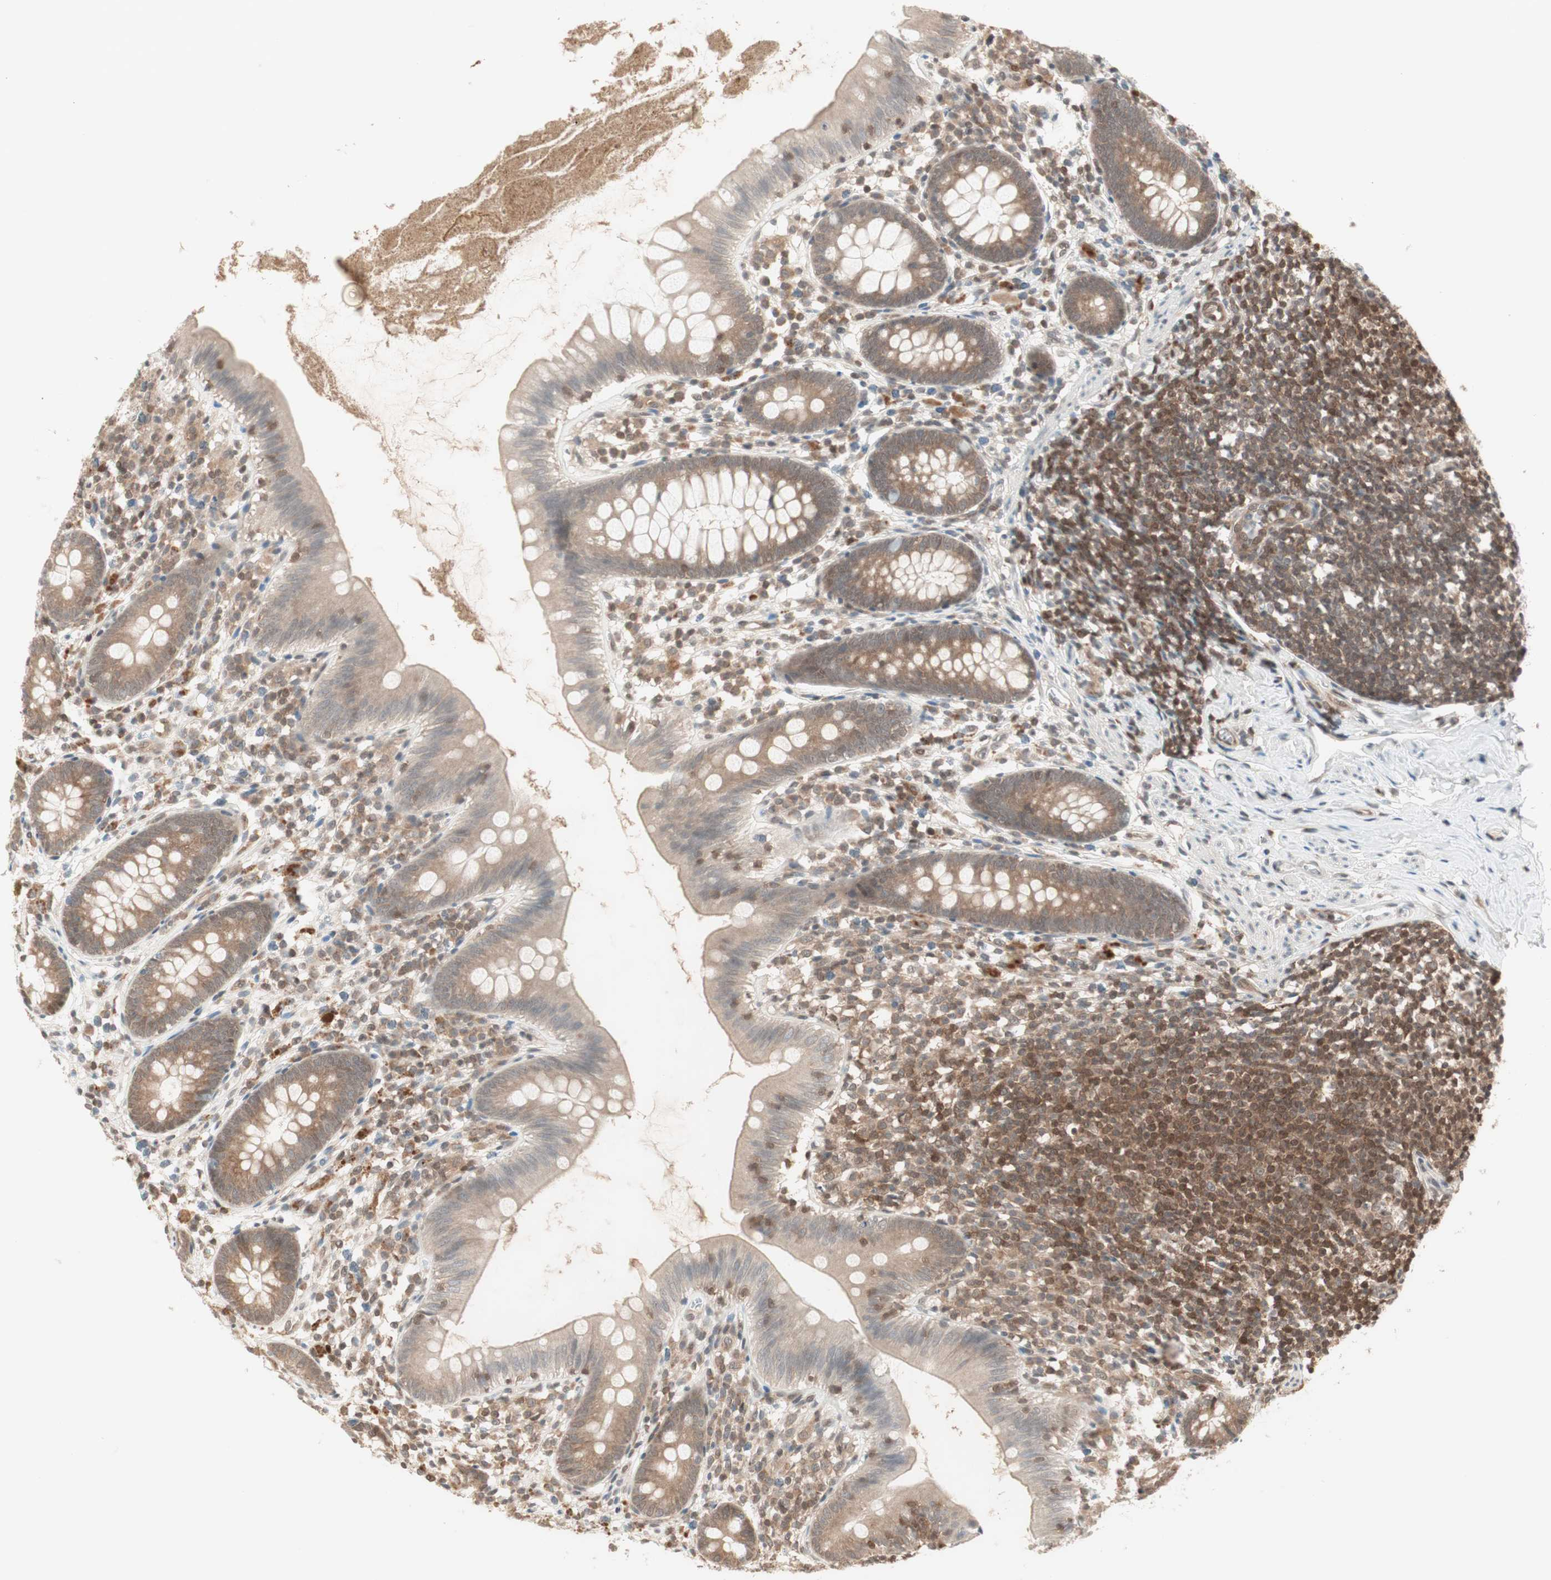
{"staining": {"intensity": "moderate", "quantity": ">75%", "location": "cytoplasmic/membranous"}, "tissue": "appendix", "cell_type": "Glandular cells", "image_type": "normal", "snomed": [{"axis": "morphology", "description": "Normal tissue, NOS"}, {"axis": "topography", "description": "Appendix"}], "caption": "An immunohistochemistry micrograph of normal tissue is shown. Protein staining in brown shows moderate cytoplasmic/membranous positivity in appendix within glandular cells.", "gene": "UBE2I", "patient": {"sex": "male", "age": 52}}